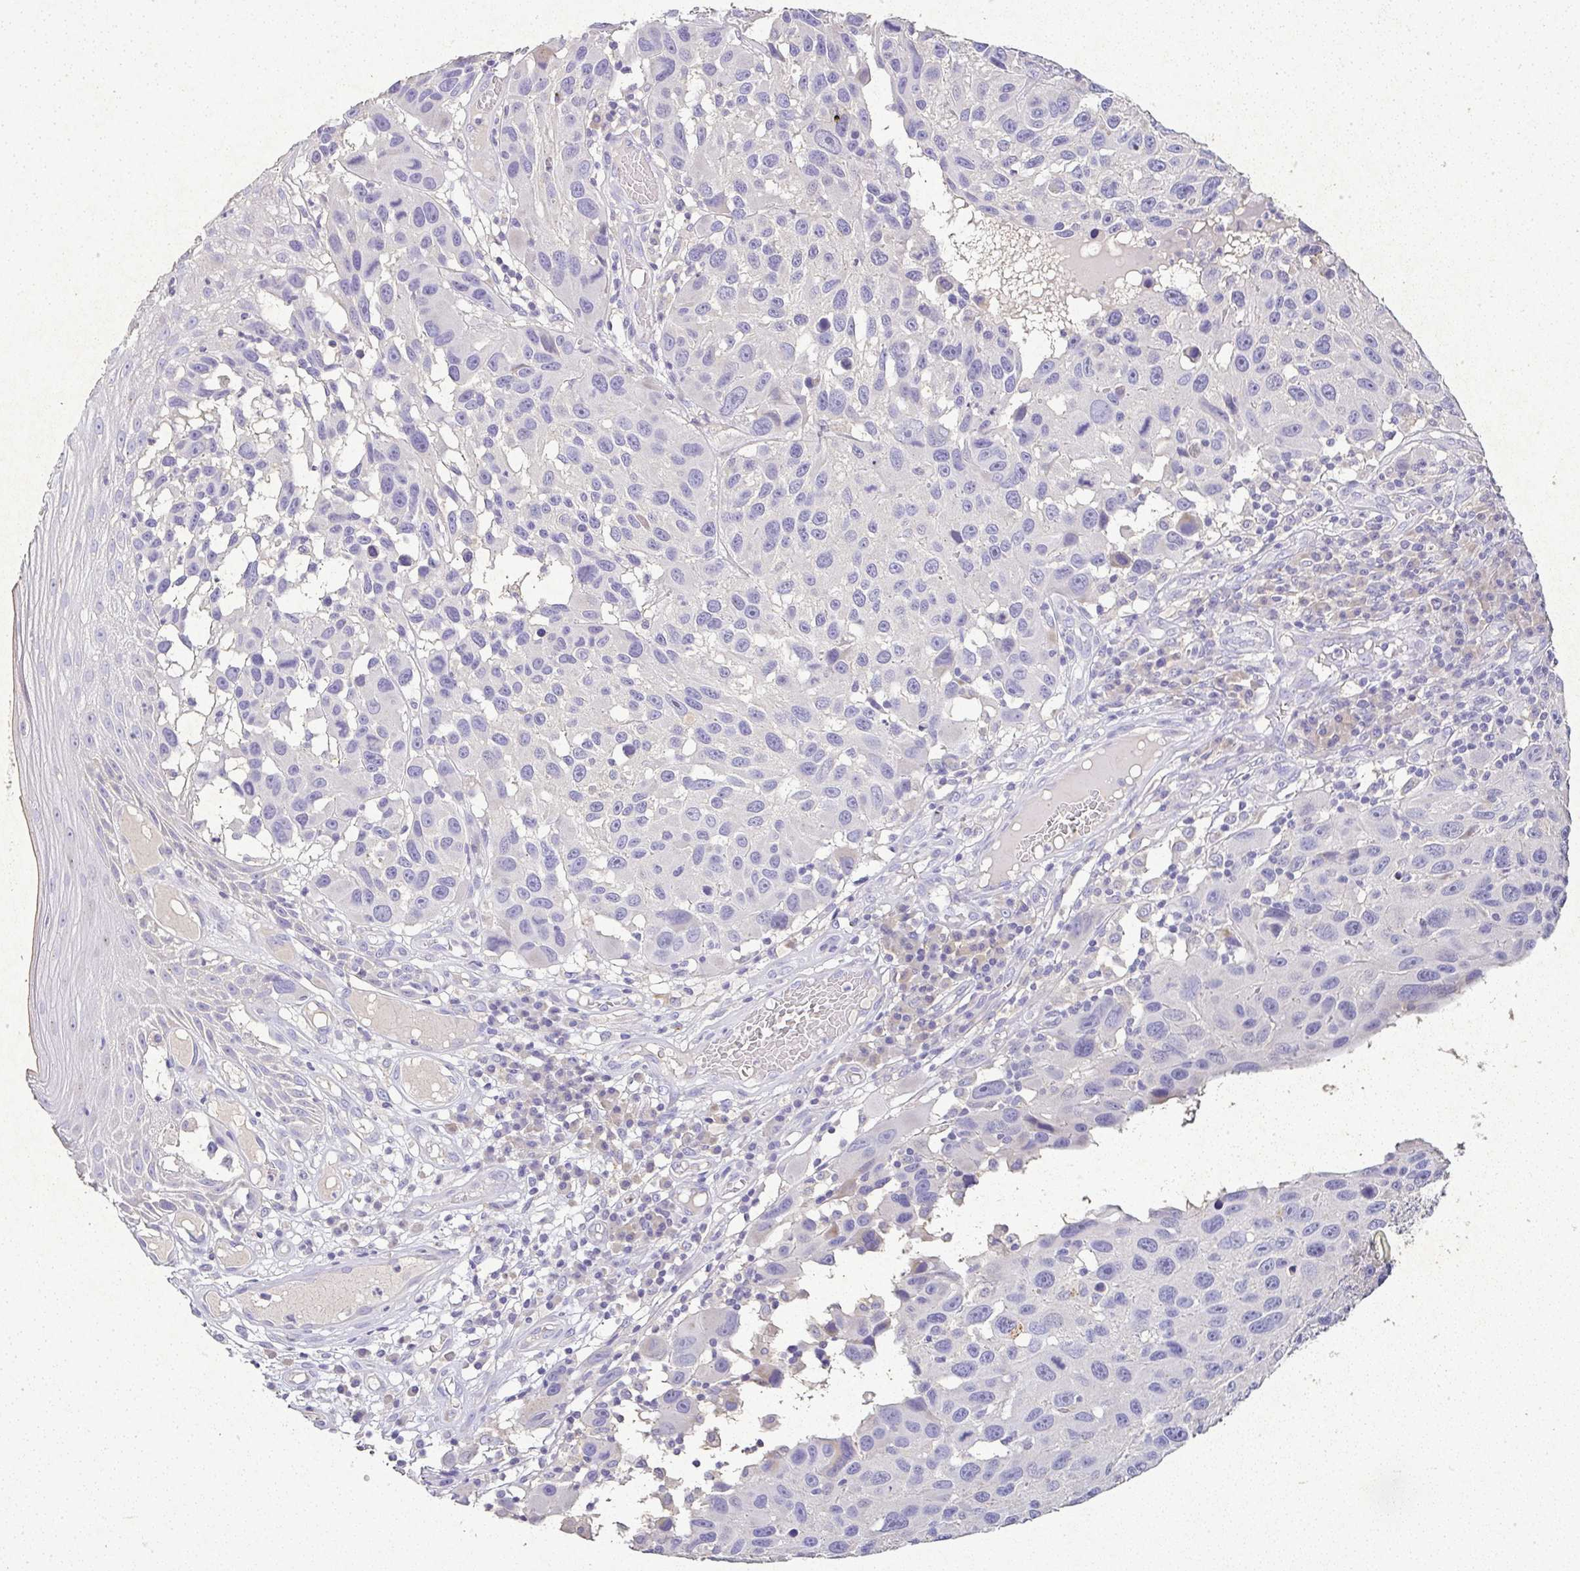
{"staining": {"intensity": "negative", "quantity": "none", "location": "none"}, "tissue": "melanoma", "cell_type": "Tumor cells", "image_type": "cancer", "snomed": [{"axis": "morphology", "description": "Malignant melanoma, NOS"}, {"axis": "topography", "description": "Skin"}], "caption": "DAB immunohistochemical staining of human malignant melanoma exhibits no significant positivity in tumor cells. (DAB immunohistochemistry (IHC), high magnification).", "gene": "RPS2", "patient": {"sex": "male", "age": 53}}